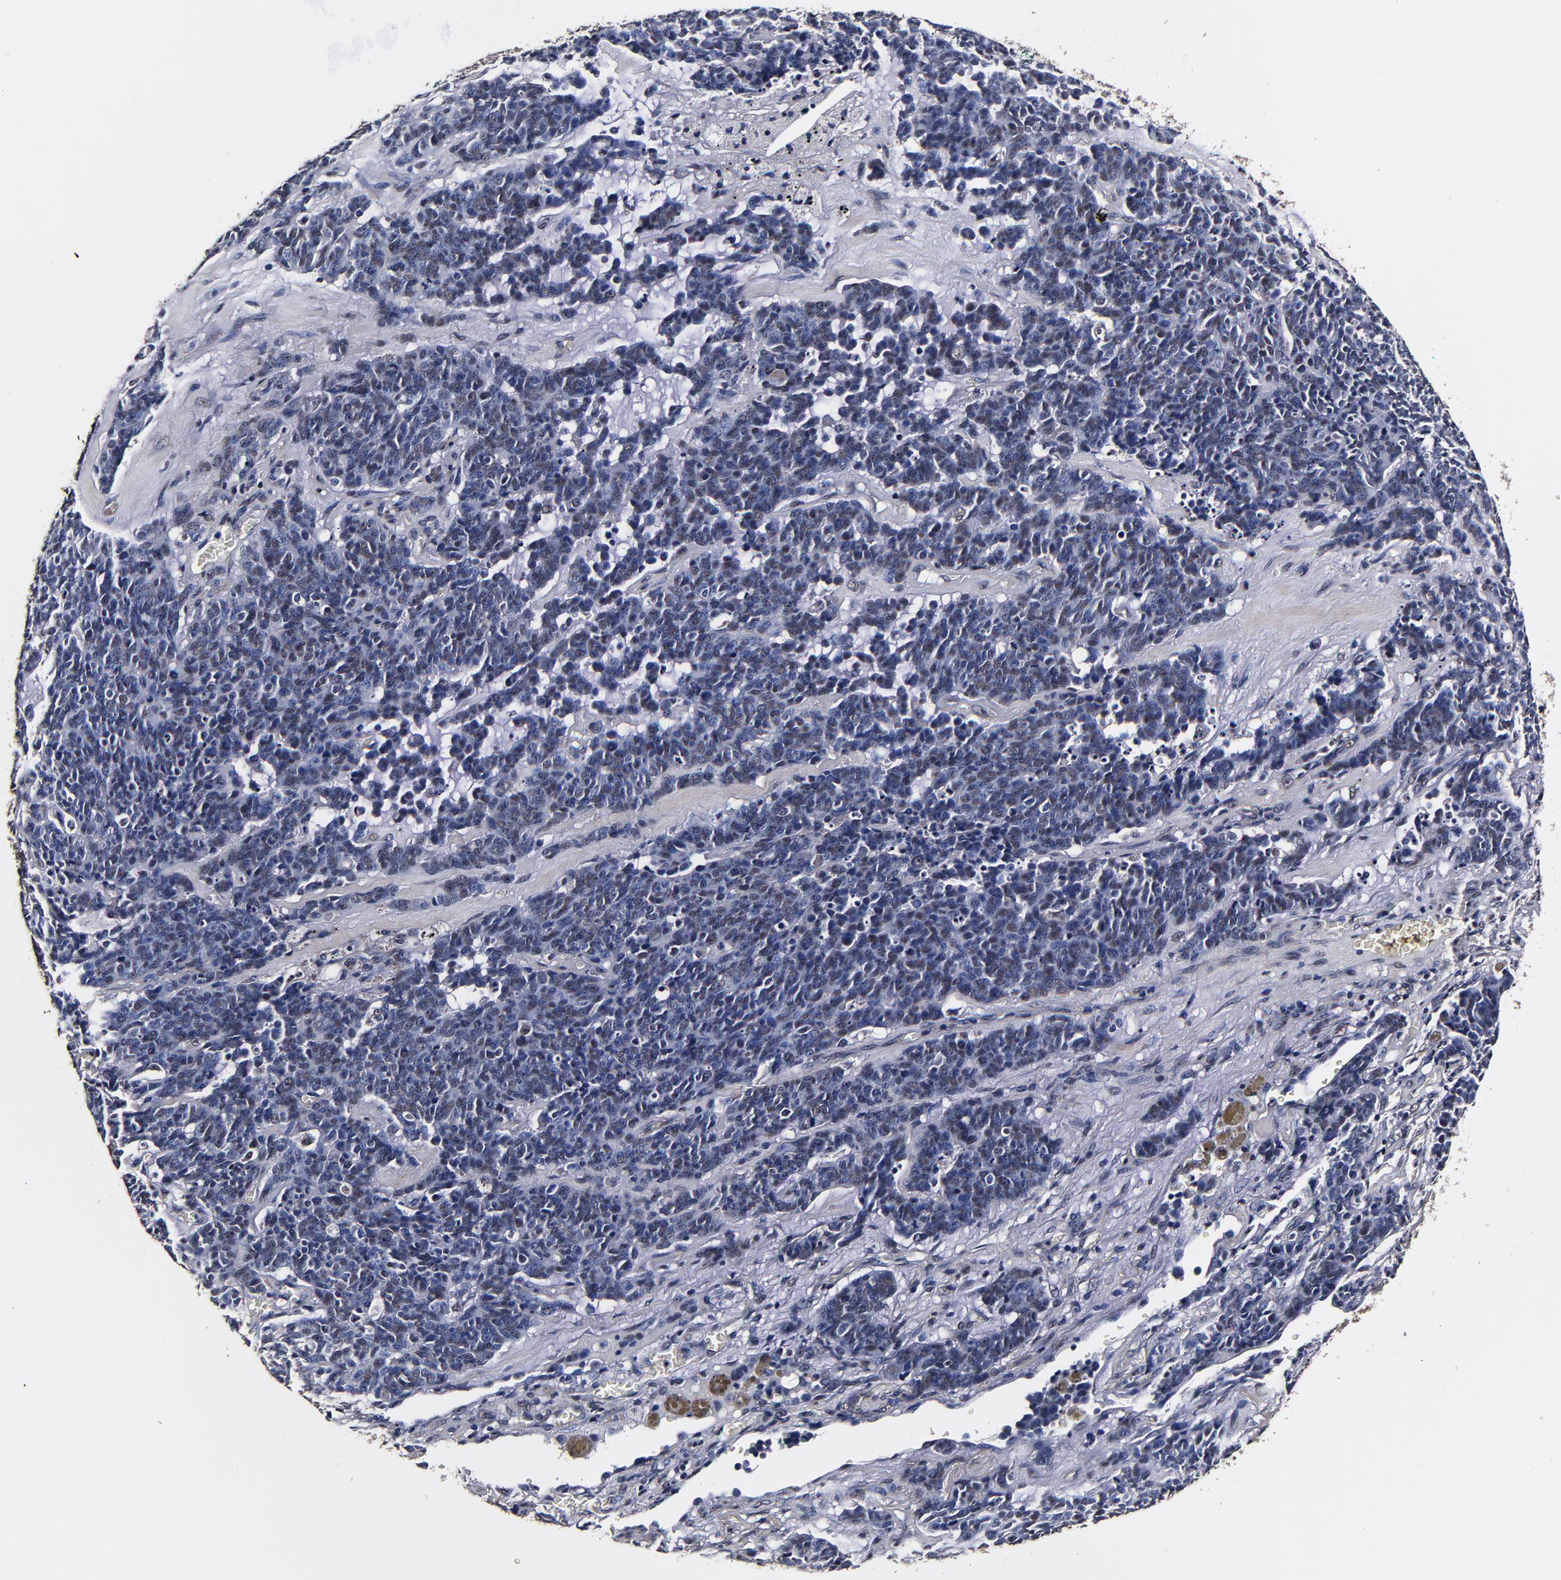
{"staining": {"intensity": "weak", "quantity": "<25%", "location": "nuclear"}, "tissue": "lung cancer", "cell_type": "Tumor cells", "image_type": "cancer", "snomed": [{"axis": "morphology", "description": "Neoplasm, malignant, NOS"}, {"axis": "topography", "description": "Lung"}], "caption": "IHC micrograph of human lung neoplasm (malignant) stained for a protein (brown), which displays no positivity in tumor cells. The staining was performed using DAB to visualize the protein expression in brown, while the nuclei were stained in blue with hematoxylin (Magnification: 20x).", "gene": "MMP15", "patient": {"sex": "female", "age": 58}}